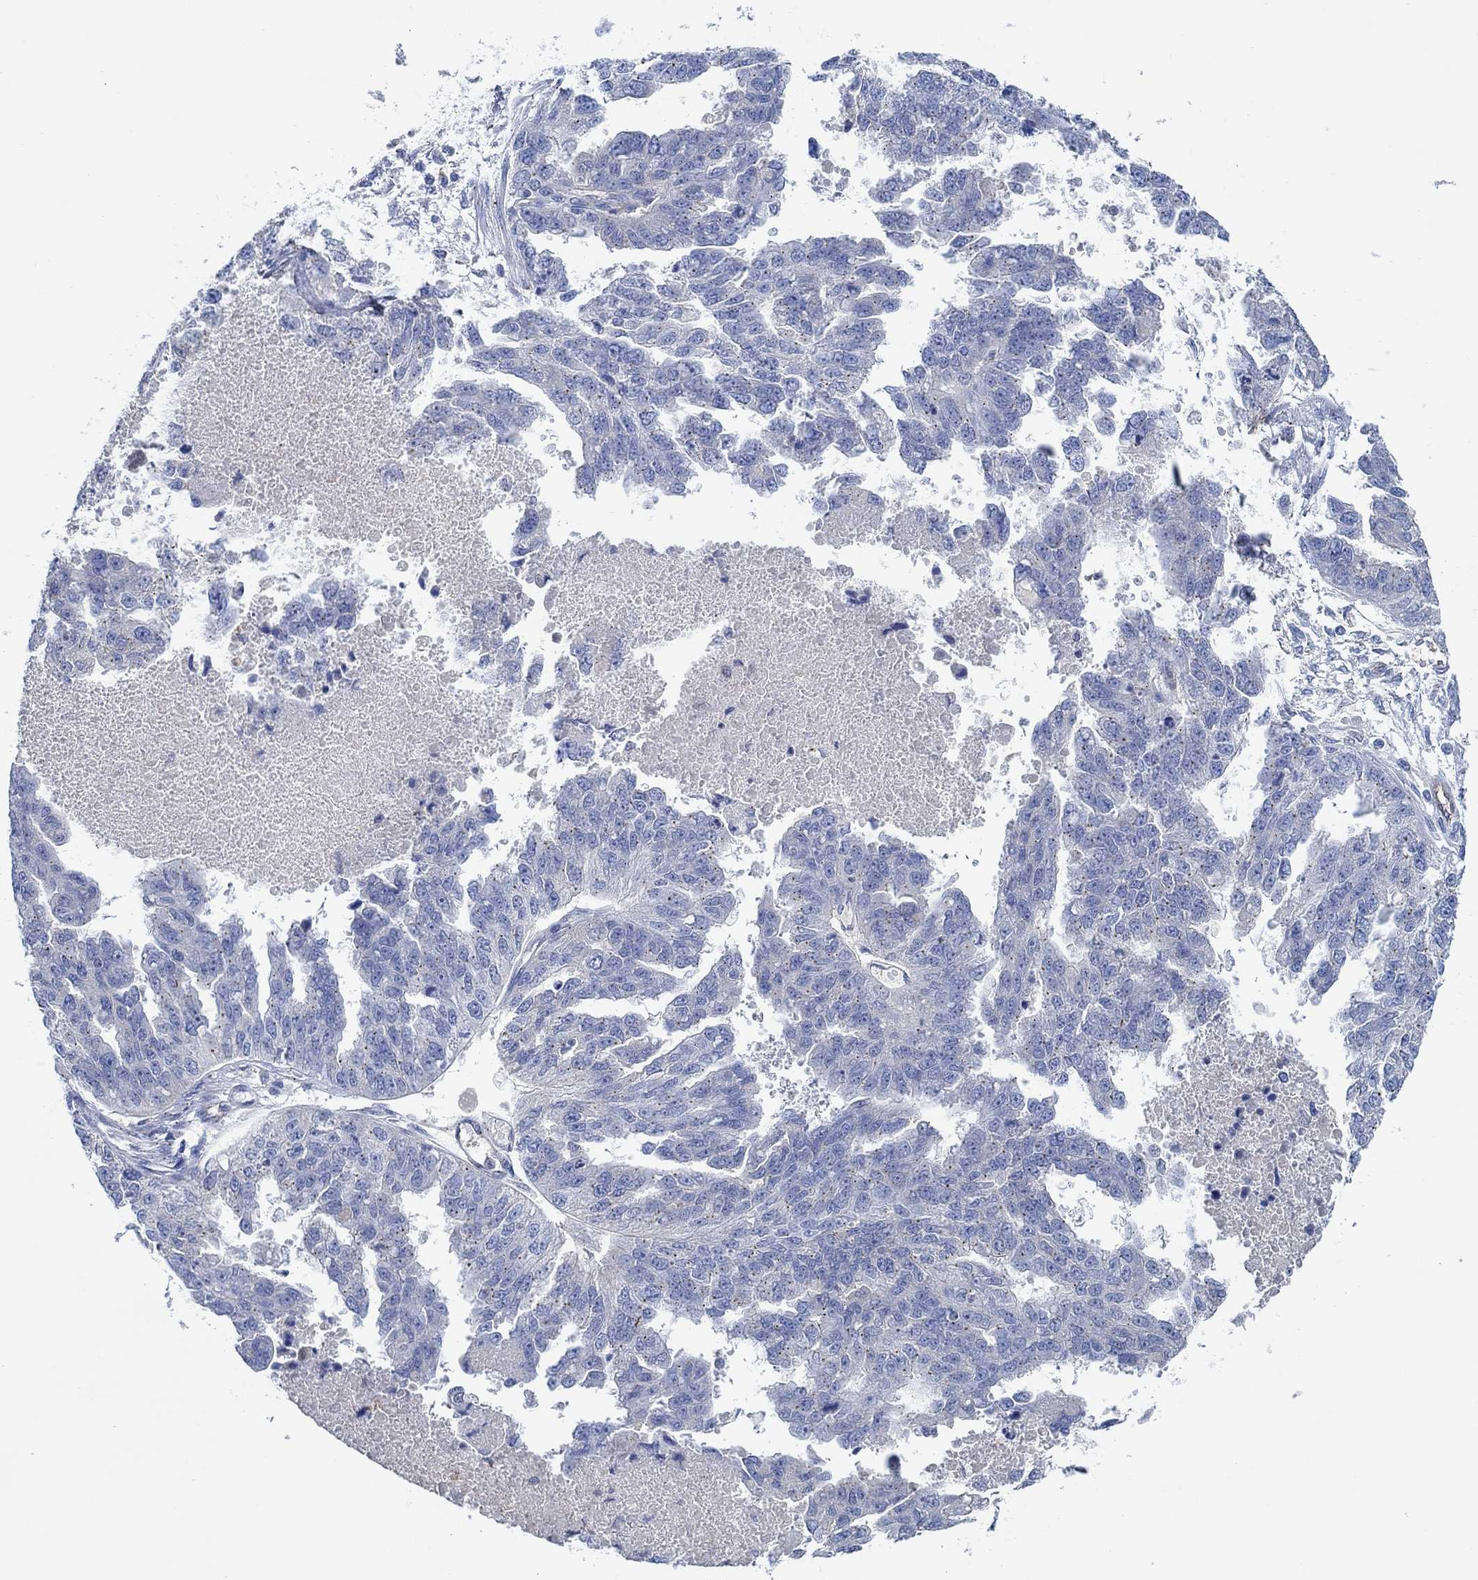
{"staining": {"intensity": "negative", "quantity": "none", "location": "none"}, "tissue": "ovarian cancer", "cell_type": "Tumor cells", "image_type": "cancer", "snomed": [{"axis": "morphology", "description": "Cystadenocarcinoma, serous, NOS"}, {"axis": "topography", "description": "Ovary"}], "caption": "A micrograph of human ovarian serous cystadenocarcinoma is negative for staining in tumor cells.", "gene": "CPM", "patient": {"sex": "female", "age": 58}}